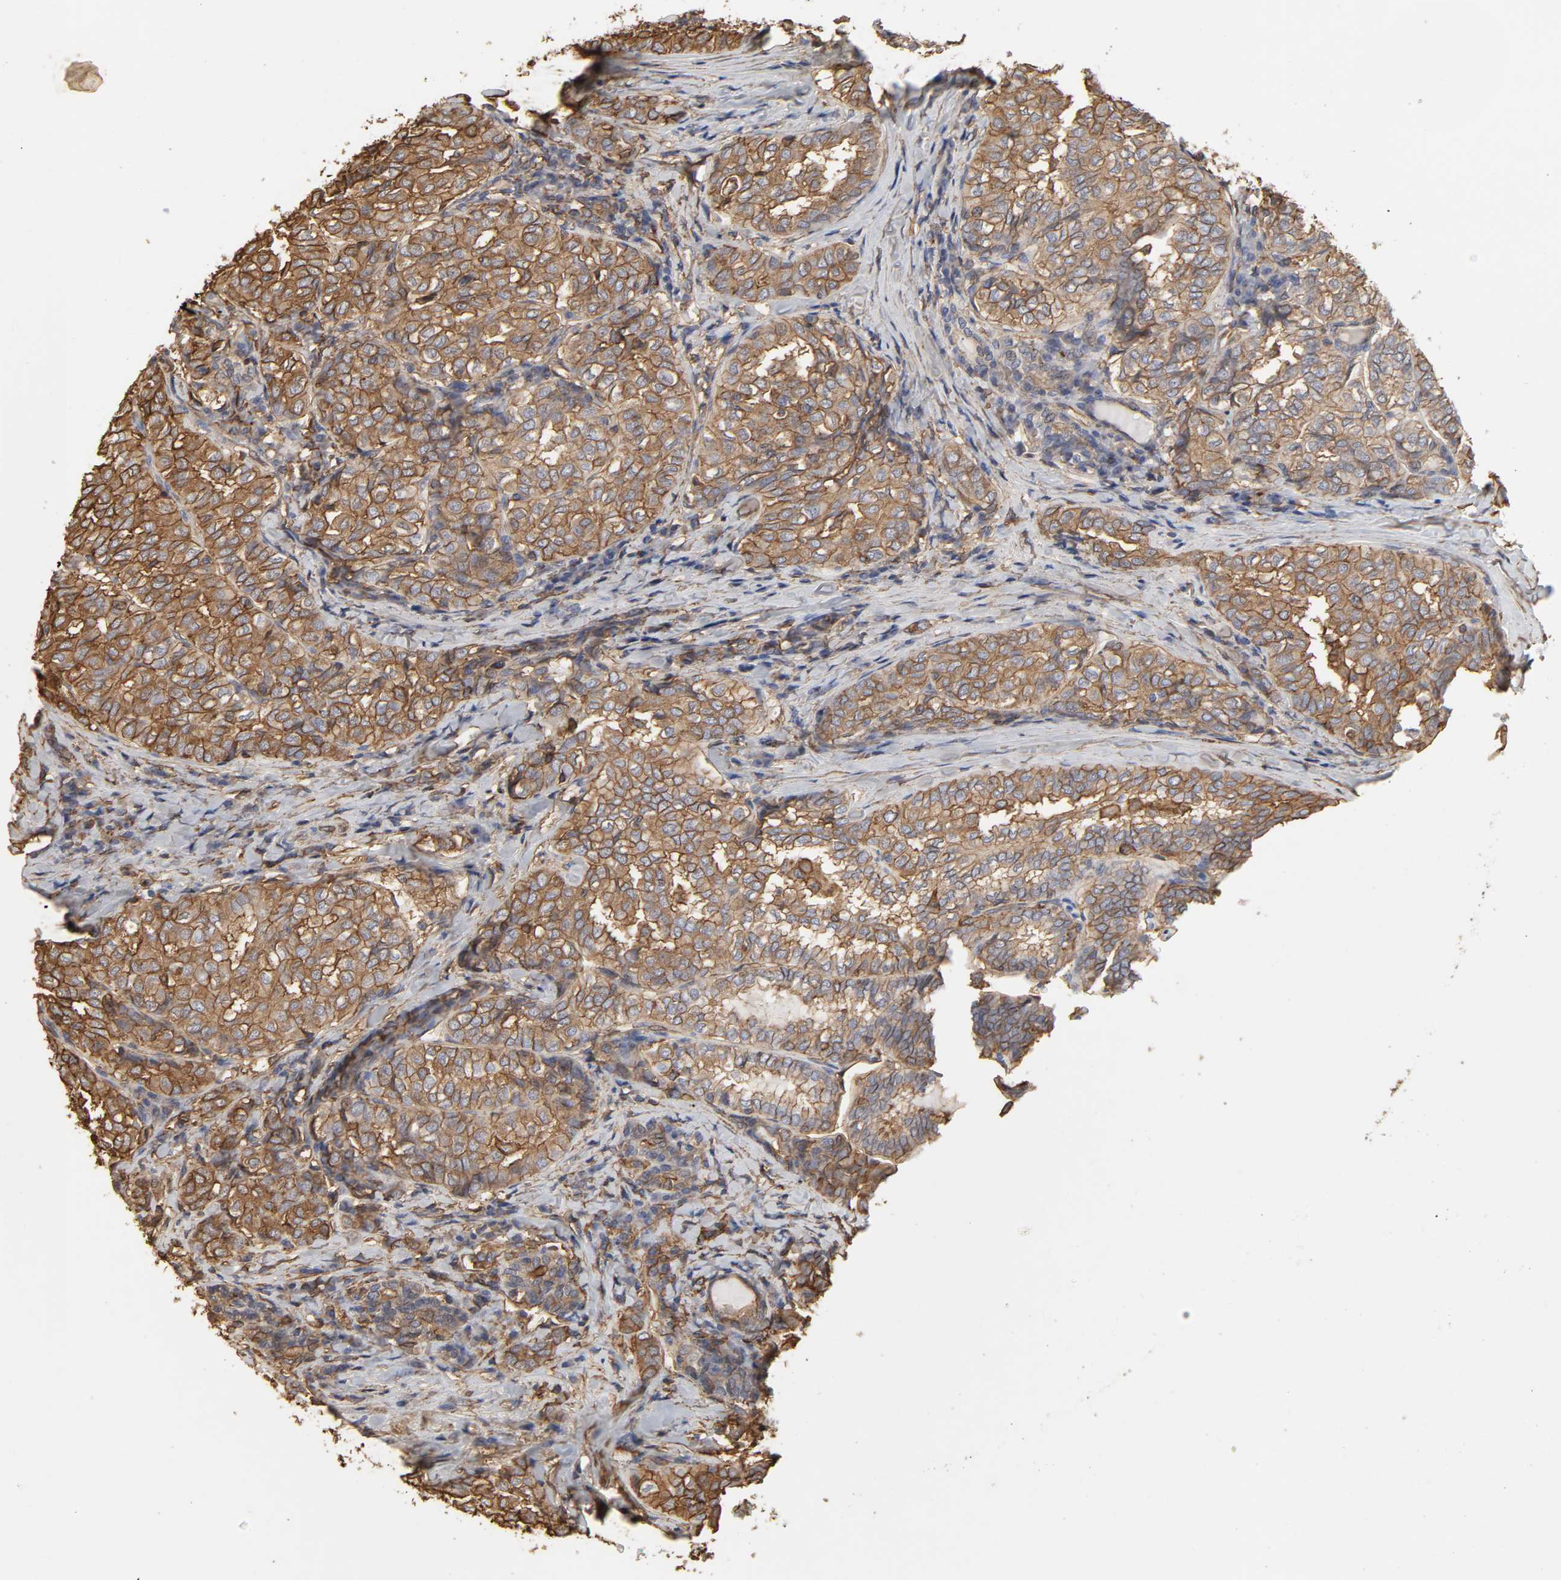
{"staining": {"intensity": "moderate", "quantity": ">75%", "location": "cytoplasmic/membranous"}, "tissue": "thyroid cancer", "cell_type": "Tumor cells", "image_type": "cancer", "snomed": [{"axis": "morphology", "description": "Papillary adenocarcinoma, NOS"}, {"axis": "topography", "description": "Thyroid gland"}], "caption": "A brown stain labels moderate cytoplasmic/membranous expression of a protein in thyroid cancer tumor cells.", "gene": "ANXA2", "patient": {"sex": "female", "age": 30}}